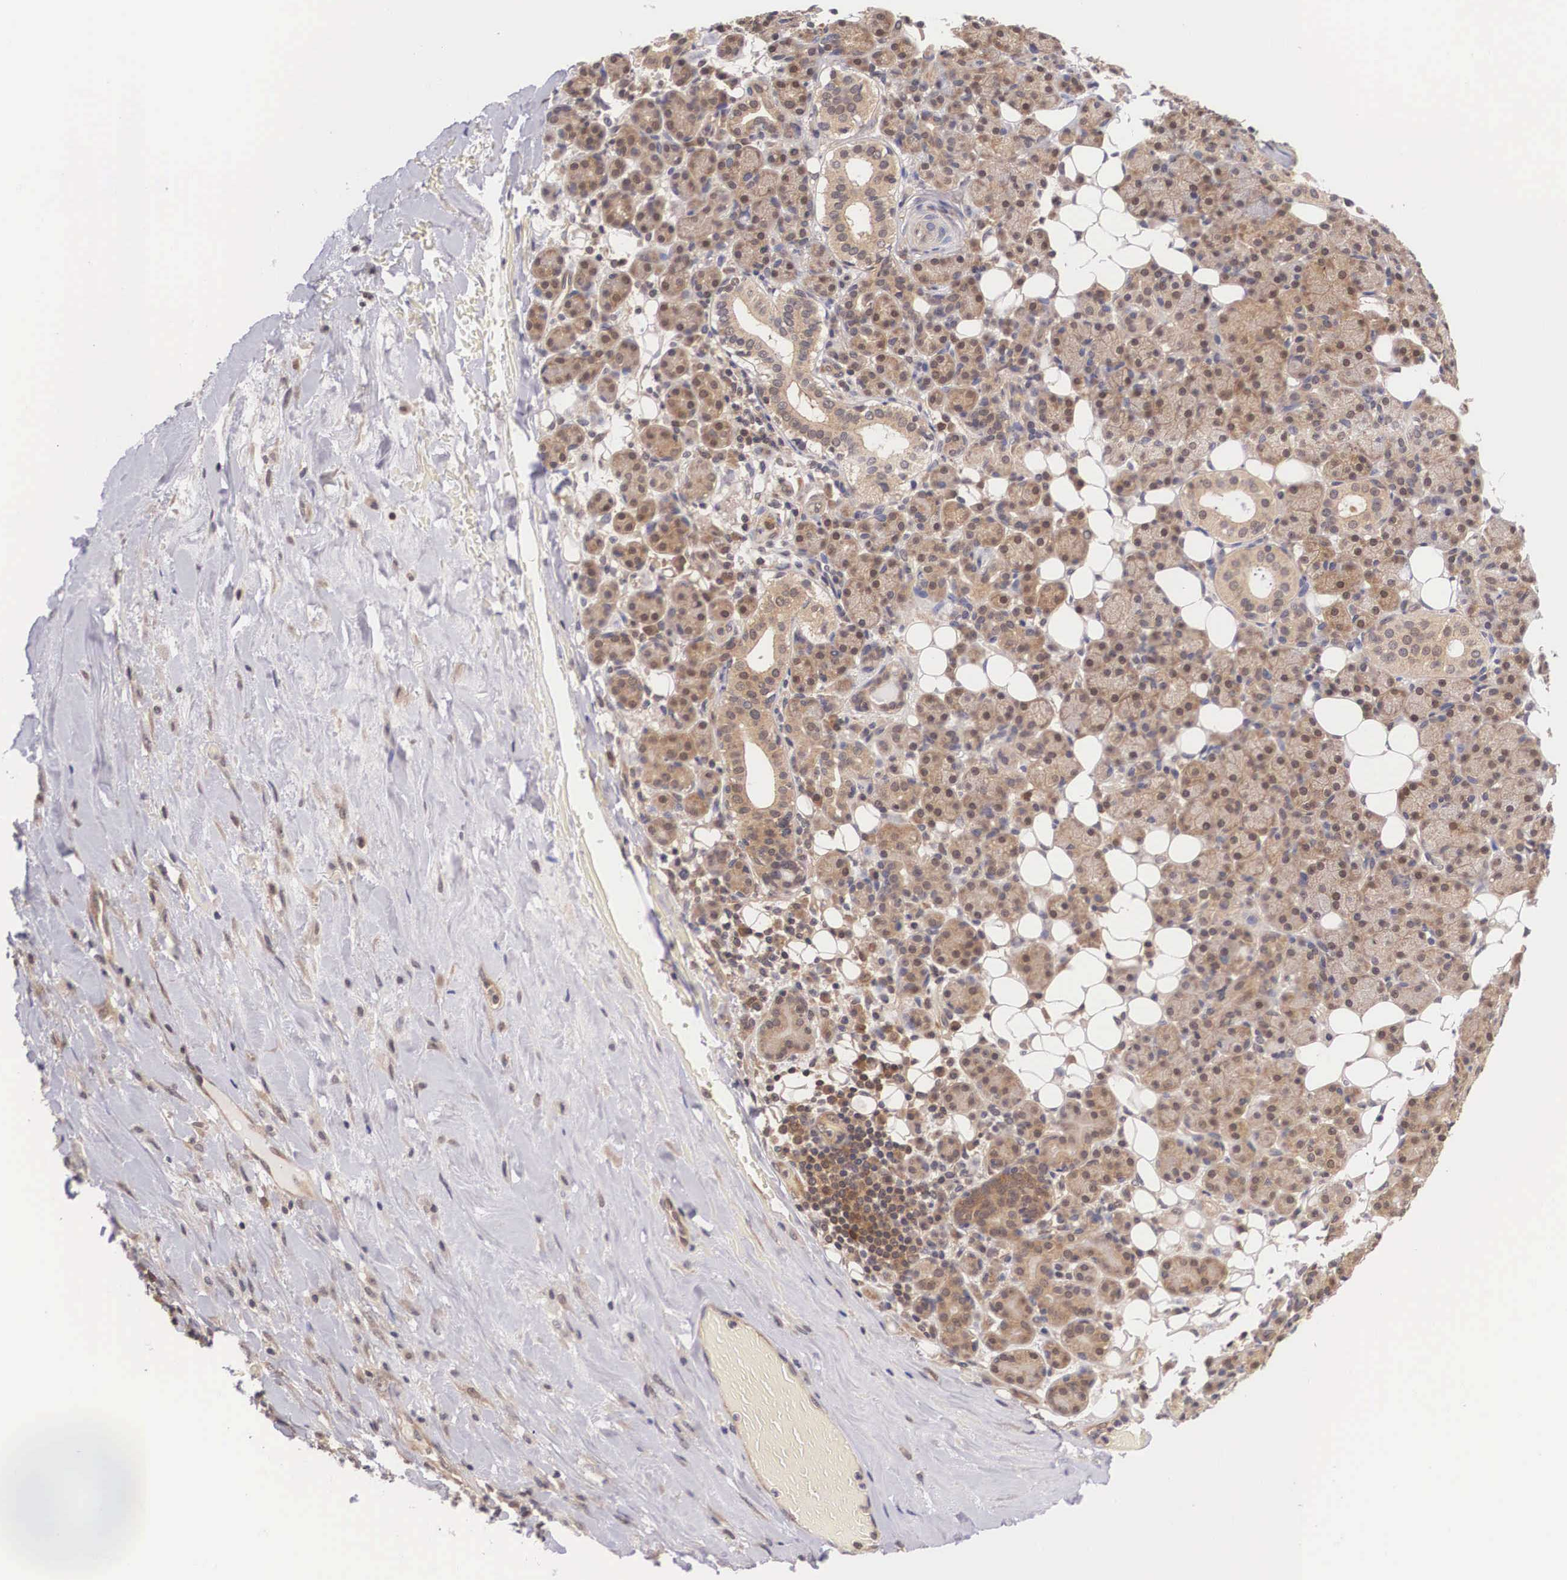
{"staining": {"intensity": "moderate", "quantity": ">75%", "location": "cytoplasmic/membranous"}, "tissue": "skin cancer", "cell_type": "Tumor cells", "image_type": "cancer", "snomed": [{"axis": "morphology", "description": "Squamous cell carcinoma, NOS"}, {"axis": "topography", "description": "Skin"}], "caption": "Immunohistochemistry micrograph of human squamous cell carcinoma (skin) stained for a protein (brown), which demonstrates medium levels of moderate cytoplasmic/membranous expression in about >75% of tumor cells.", "gene": "IGBP1", "patient": {"sex": "male", "age": 84}}